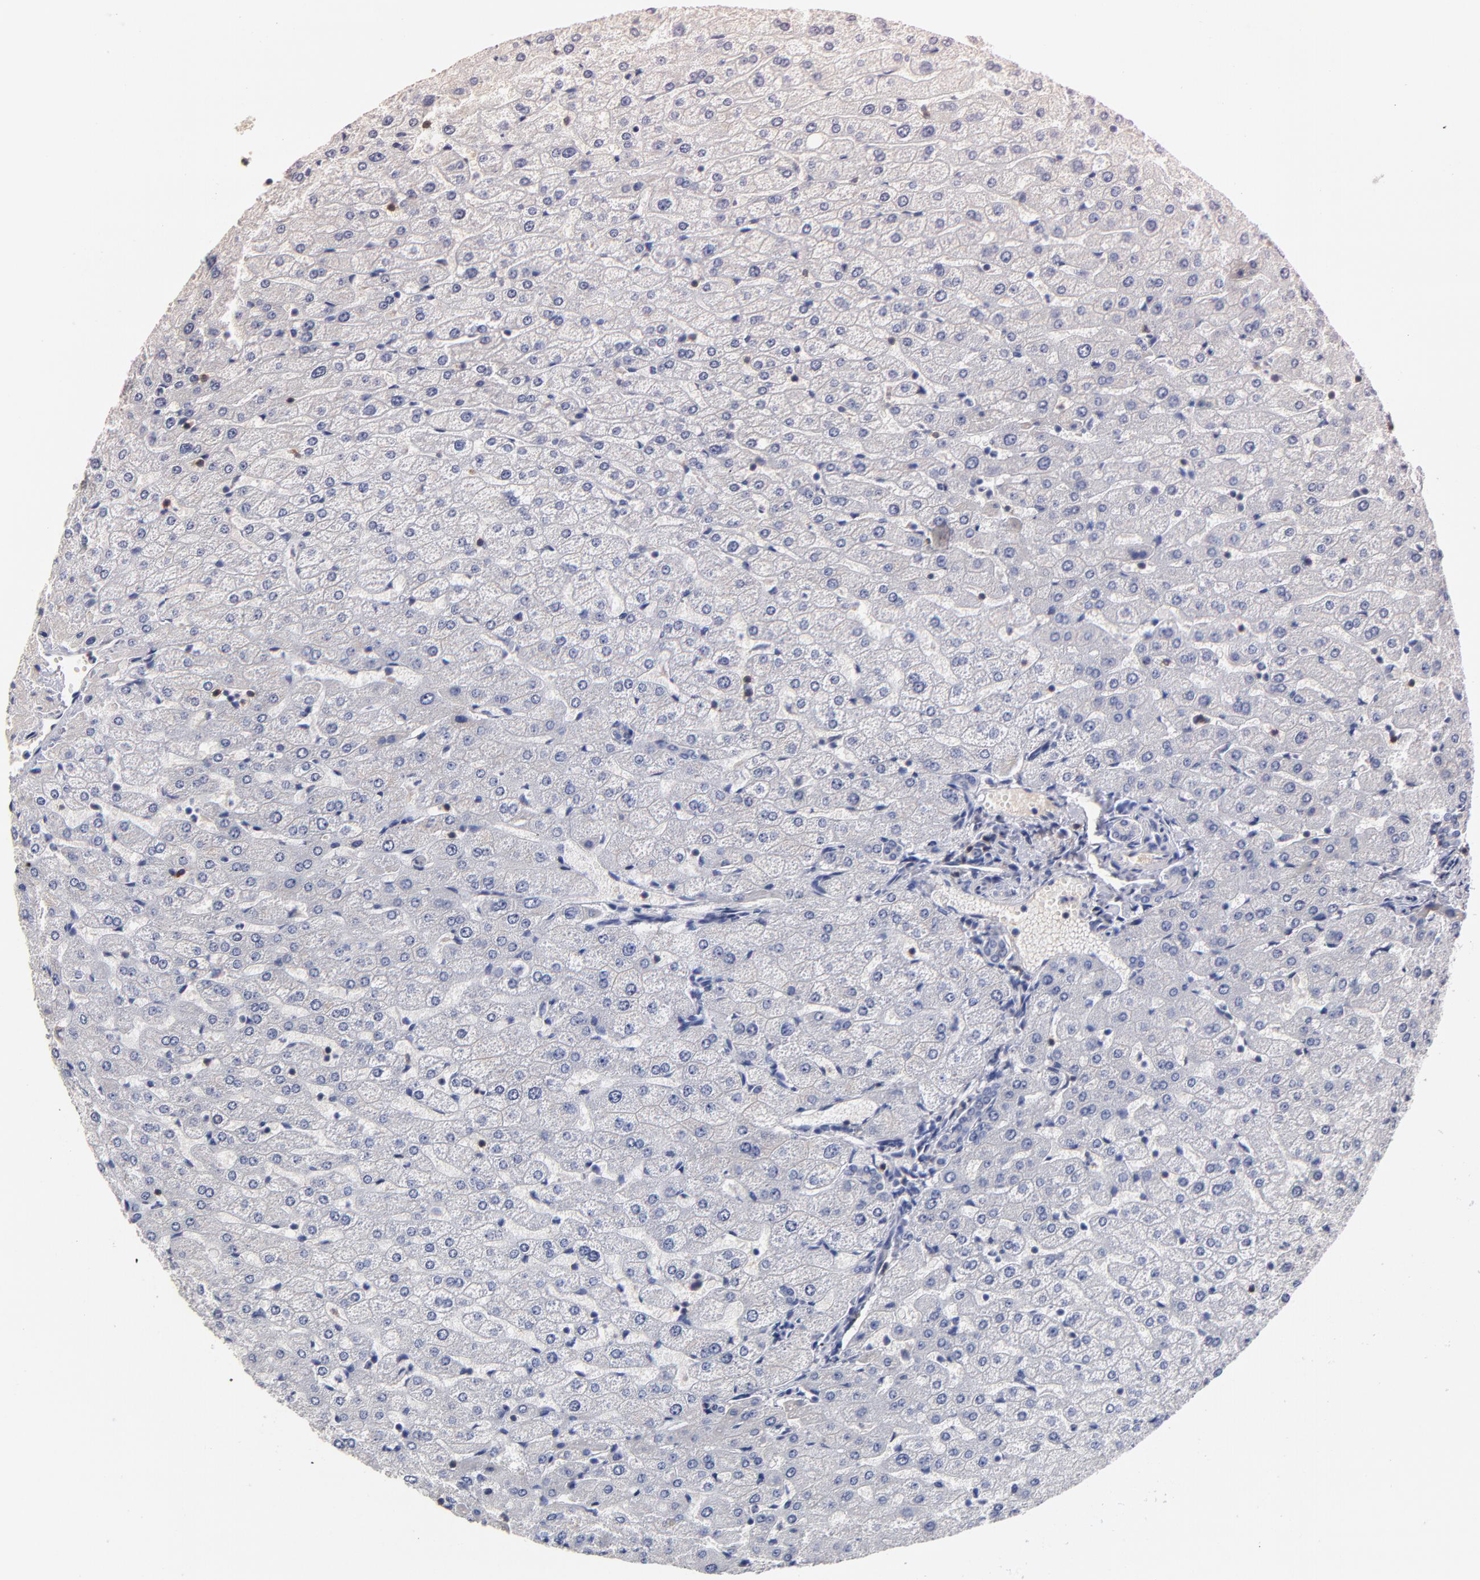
{"staining": {"intensity": "negative", "quantity": "none", "location": "none"}, "tissue": "liver", "cell_type": "Cholangiocytes", "image_type": "normal", "snomed": [{"axis": "morphology", "description": "Normal tissue, NOS"}, {"axis": "morphology", "description": "Fibrosis, NOS"}, {"axis": "topography", "description": "Liver"}], "caption": "IHC of normal human liver displays no positivity in cholangiocytes.", "gene": "TRAT1", "patient": {"sex": "female", "age": 29}}